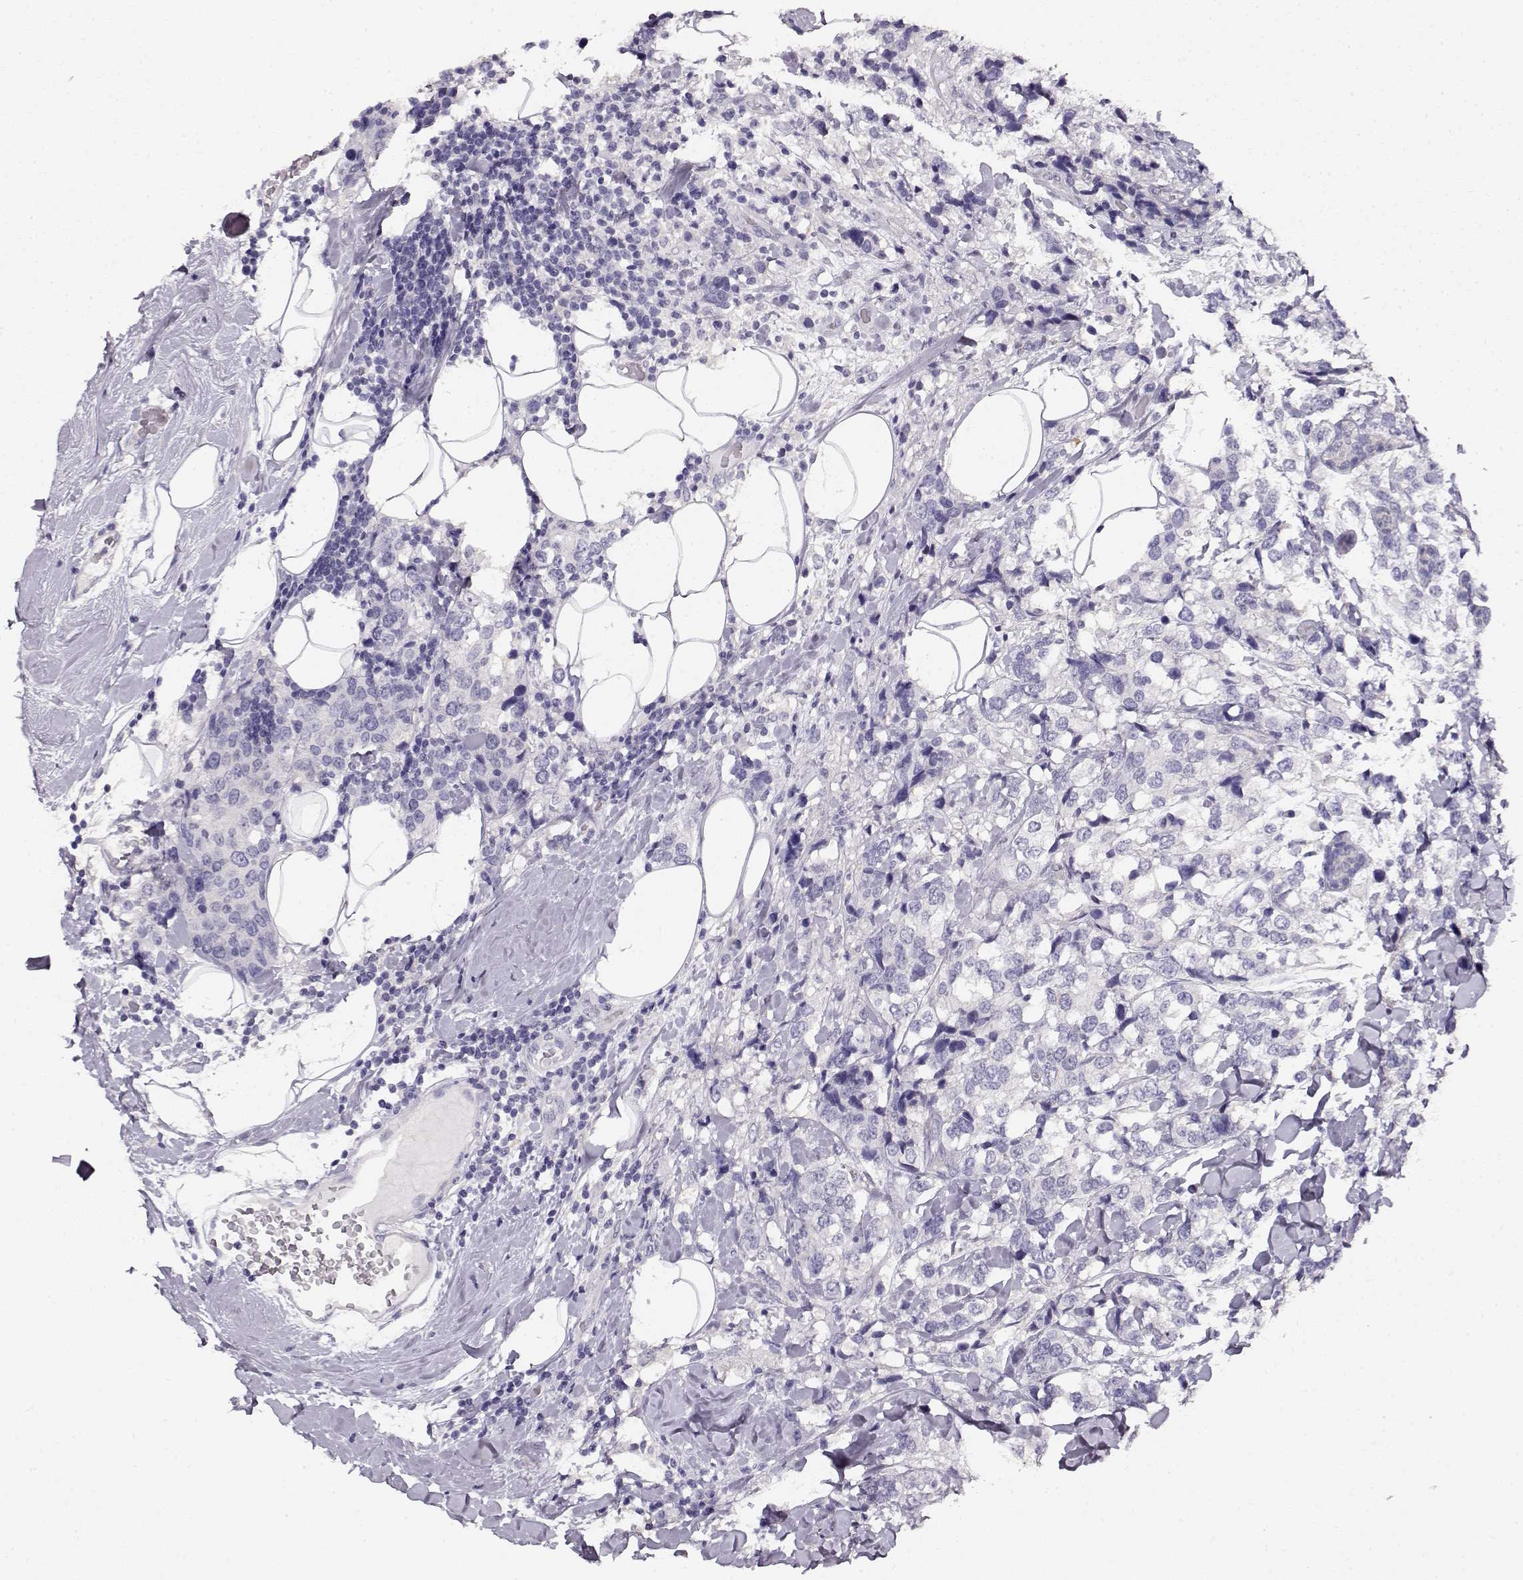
{"staining": {"intensity": "negative", "quantity": "none", "location": "none"}, "tissue": "breast cancer", "cell_type": "Tumor cells", "image_type": "cancer", "snomed": [{"axis": "morphology", "description": "Lobular carcinoma"}, {"axis": "topography", "description": "Breast"}], "caption": "Immunohistochemistry of breast cancer shows no positivity in tumor cells. The staining was performed using DAB (3,3'-diaminobenzidine) to visualize the protein expression in brown, while the nuclei were stained in blue with hematoxylin (Magnification: 20x).", "gene": "NDRG4", "patient": {"sex": "female", "age": 59}}